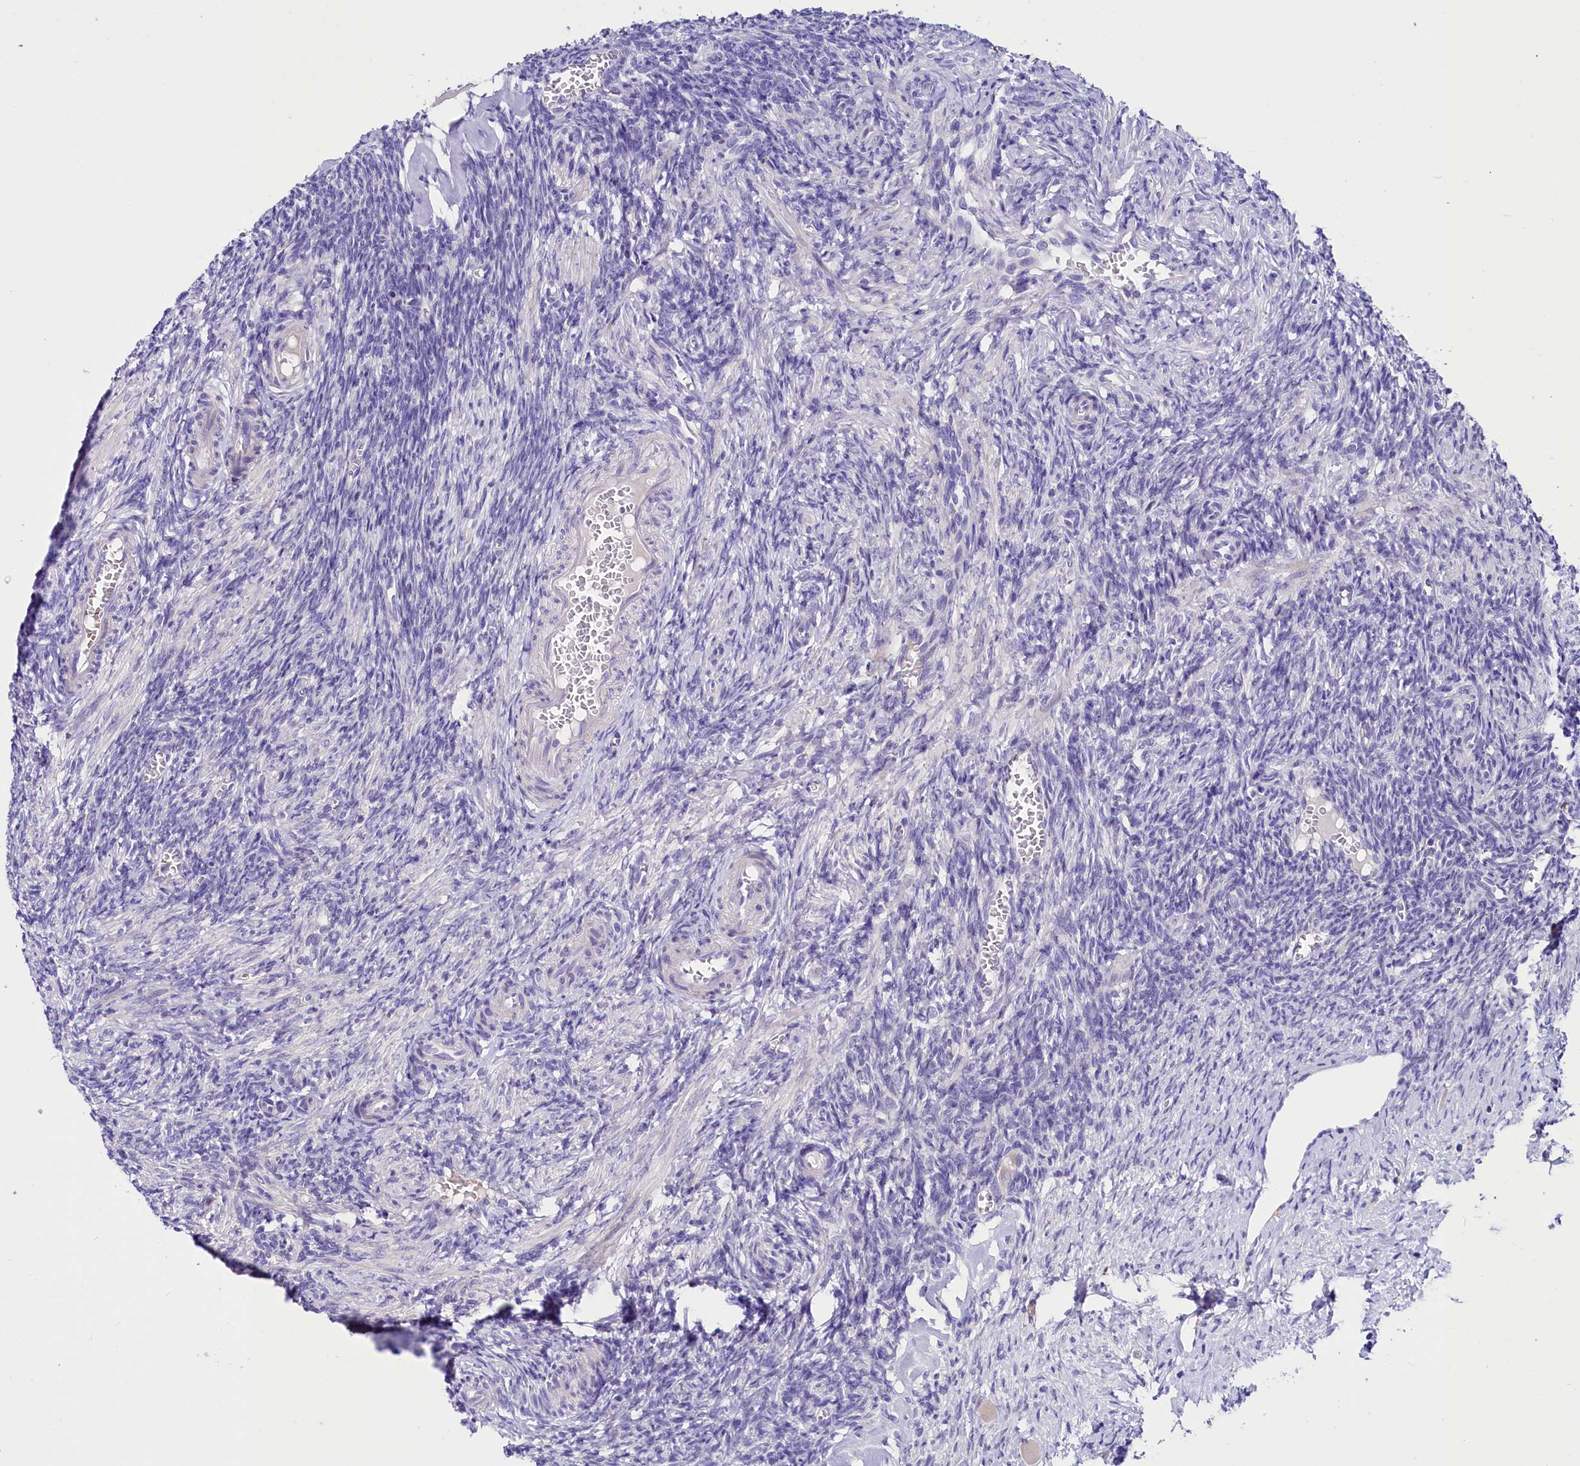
{"staining": {"intensity": "negative", "quantity": "none", "location": "none"}, "tissue": "ovary", "cell_type": "Ovarian stroma cells", "image_type": "normal", "snomed": [{"axis": "morphology", "description": "Normal tissue, NOS"}, {"axis": "topography", "description": "Ovary"}], "caption": "Immunohistochemistry (IHC) histopathology image of normal ovary stained for a protein (brown), which exhibits no positivity in ovarian stroma cells.", "gene": "ABHD5", "patient": {"sex": "female", "age": 27}}